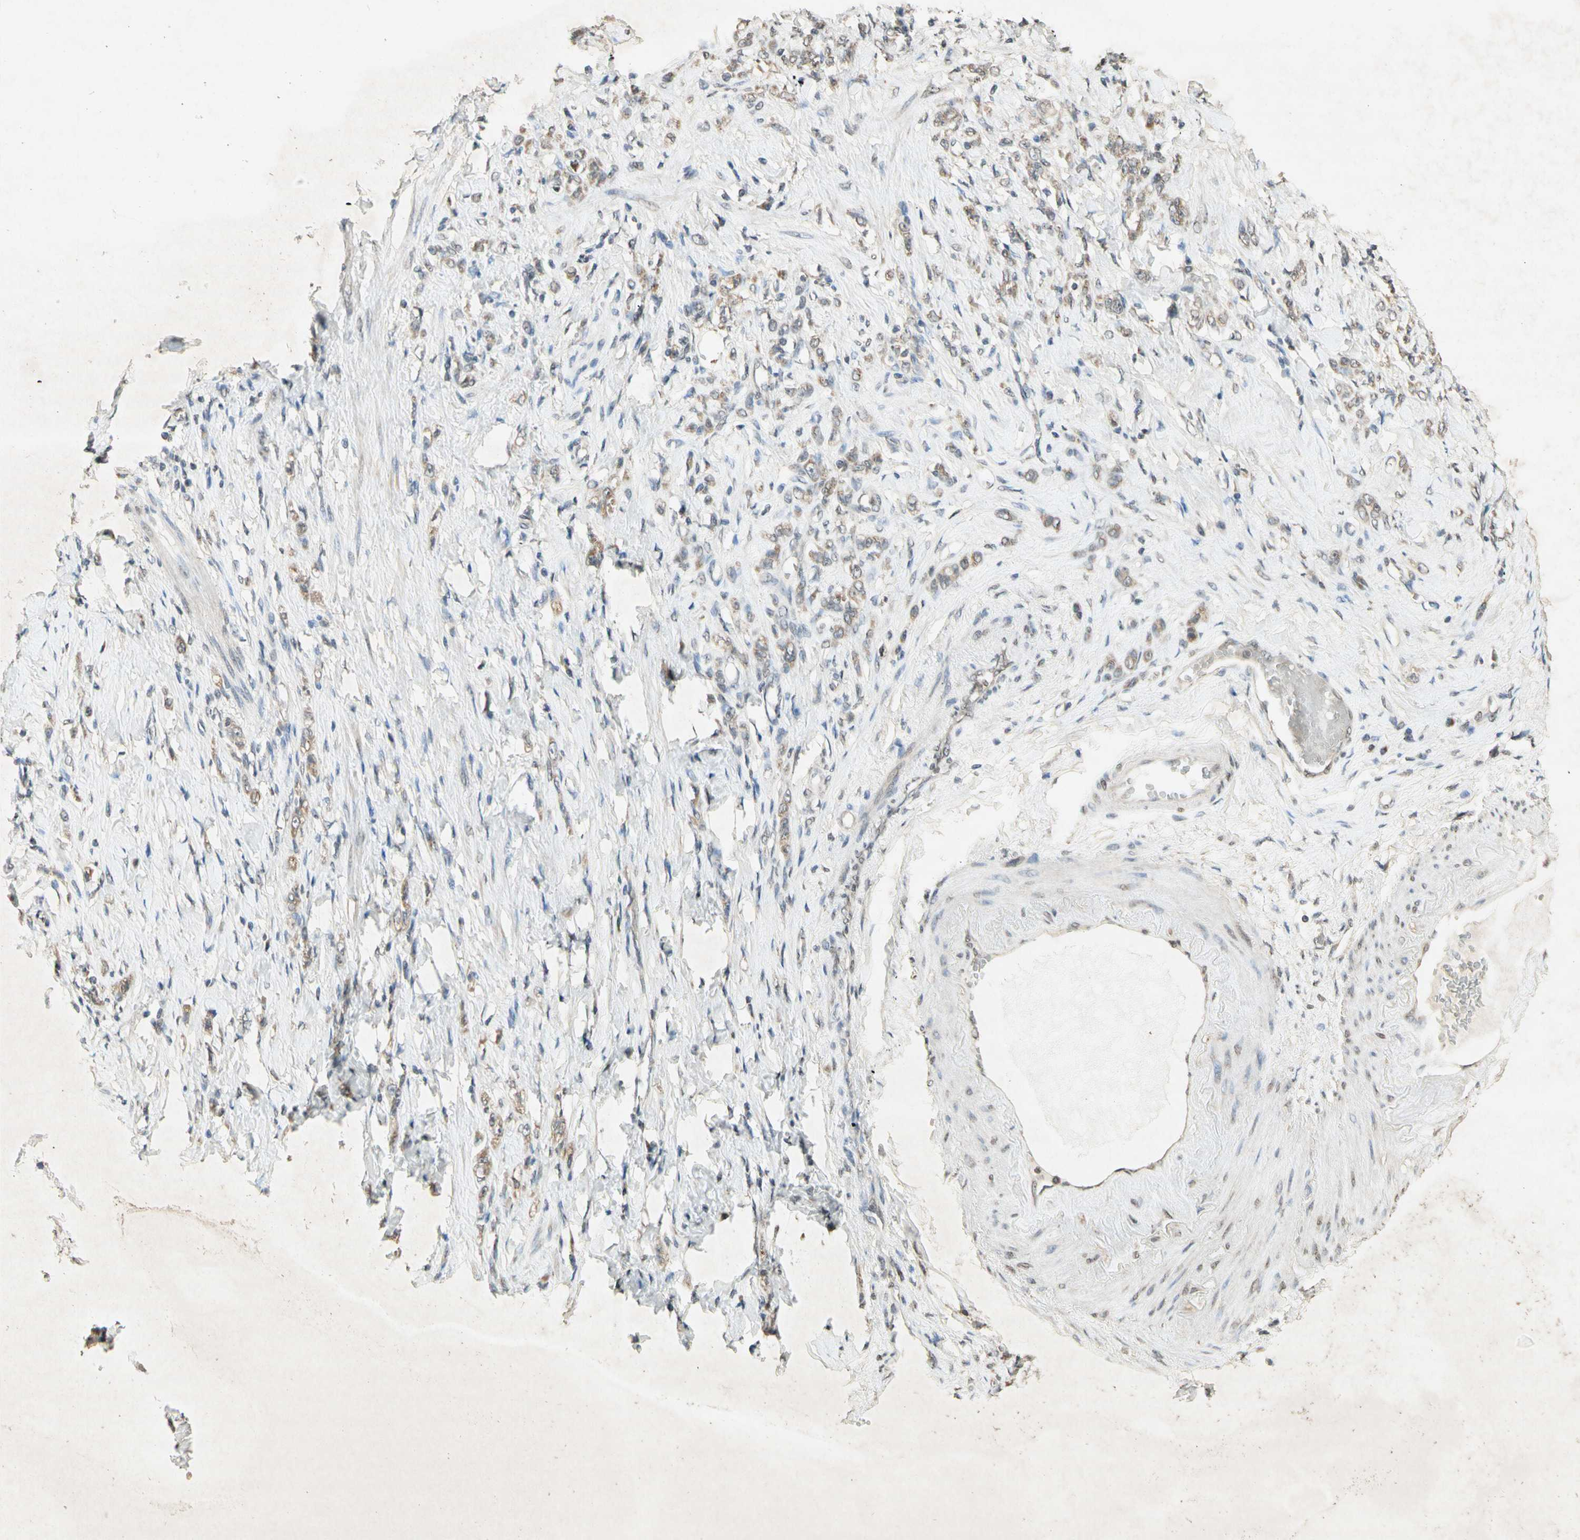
{"staining": {"intensity": "weak", "quantity": "<25%", "location": "cytoplasmic/membranous"}, "tissue": "stomach cancer", "cell_type": "Tumor cells", "image_type": "cancer", "snomed": [{"axis": "morphology", "description": "Adenocarcinoma, NOS"}, {"axis": "topography", "description": "Stomach"}], "caption": "Stomach adenocarcinoma was stained to show a protein in brown. There is no significant positivity in tumor cells.", "gene": "CCNI", "patient": {"sex": "male", "age": 82}}